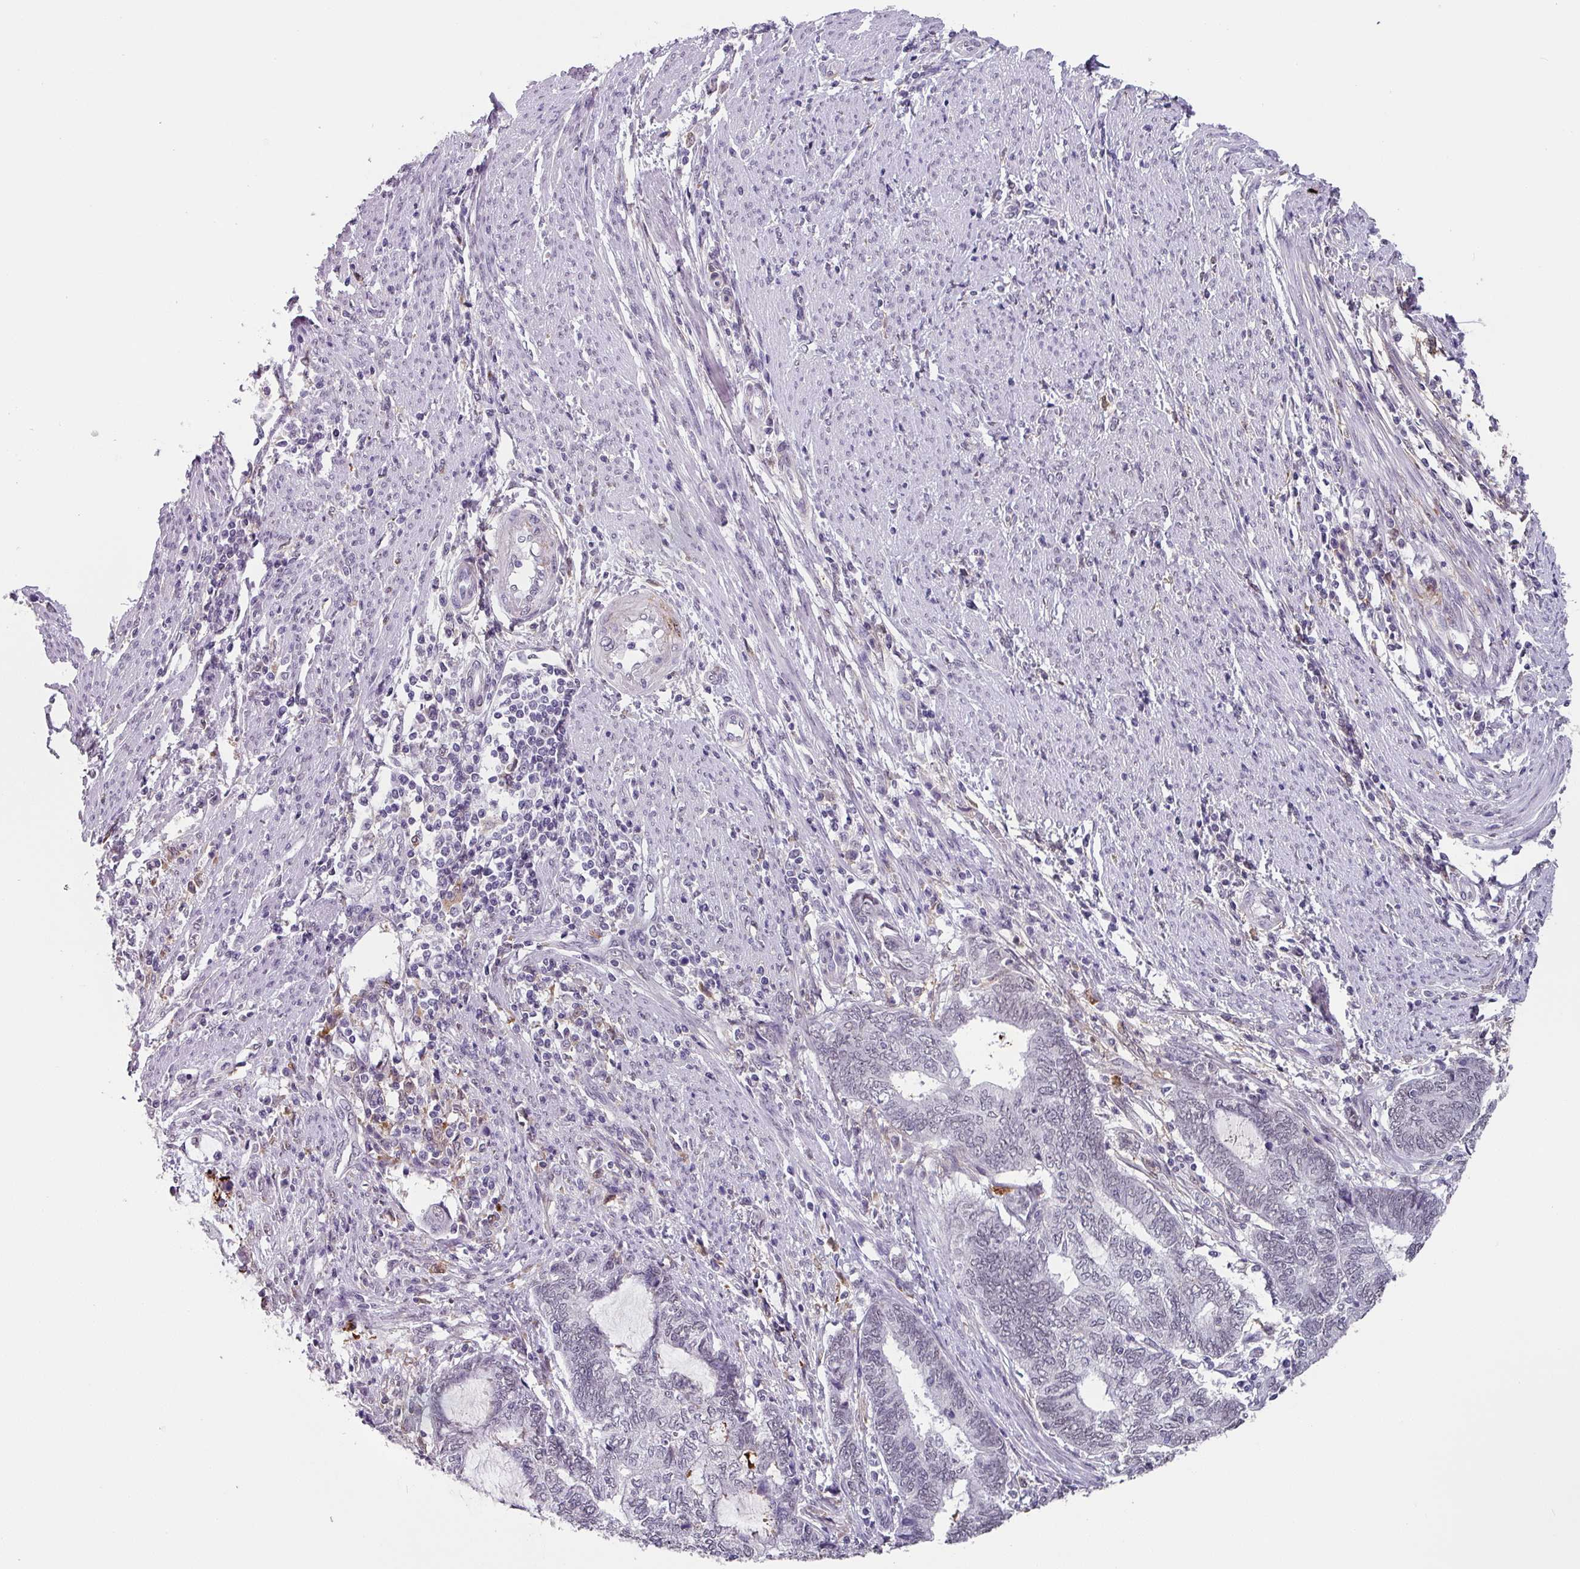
{"staining": {"intensity": "negative", "quantity": "none", "location": "none"}, "tissue": "endometrial cancer", "cell_type": "Tumor cells", "image_type": "cancer", "snomed": [{"axis": "morphology", "description": "Adenocarcinoma, NOS"}, {"axis": "topography", "description": "Uterus"}, {"axis": "topography", "description": "Endometrium"}], "caption": "A high-resolution histopathology image shows IHC staining of endometrial cancer (adenocarcinoma), which reveals no significant staining in tumor cells.", "gene": "C1QB", "patient": {"sex": "female", "age": 70}}